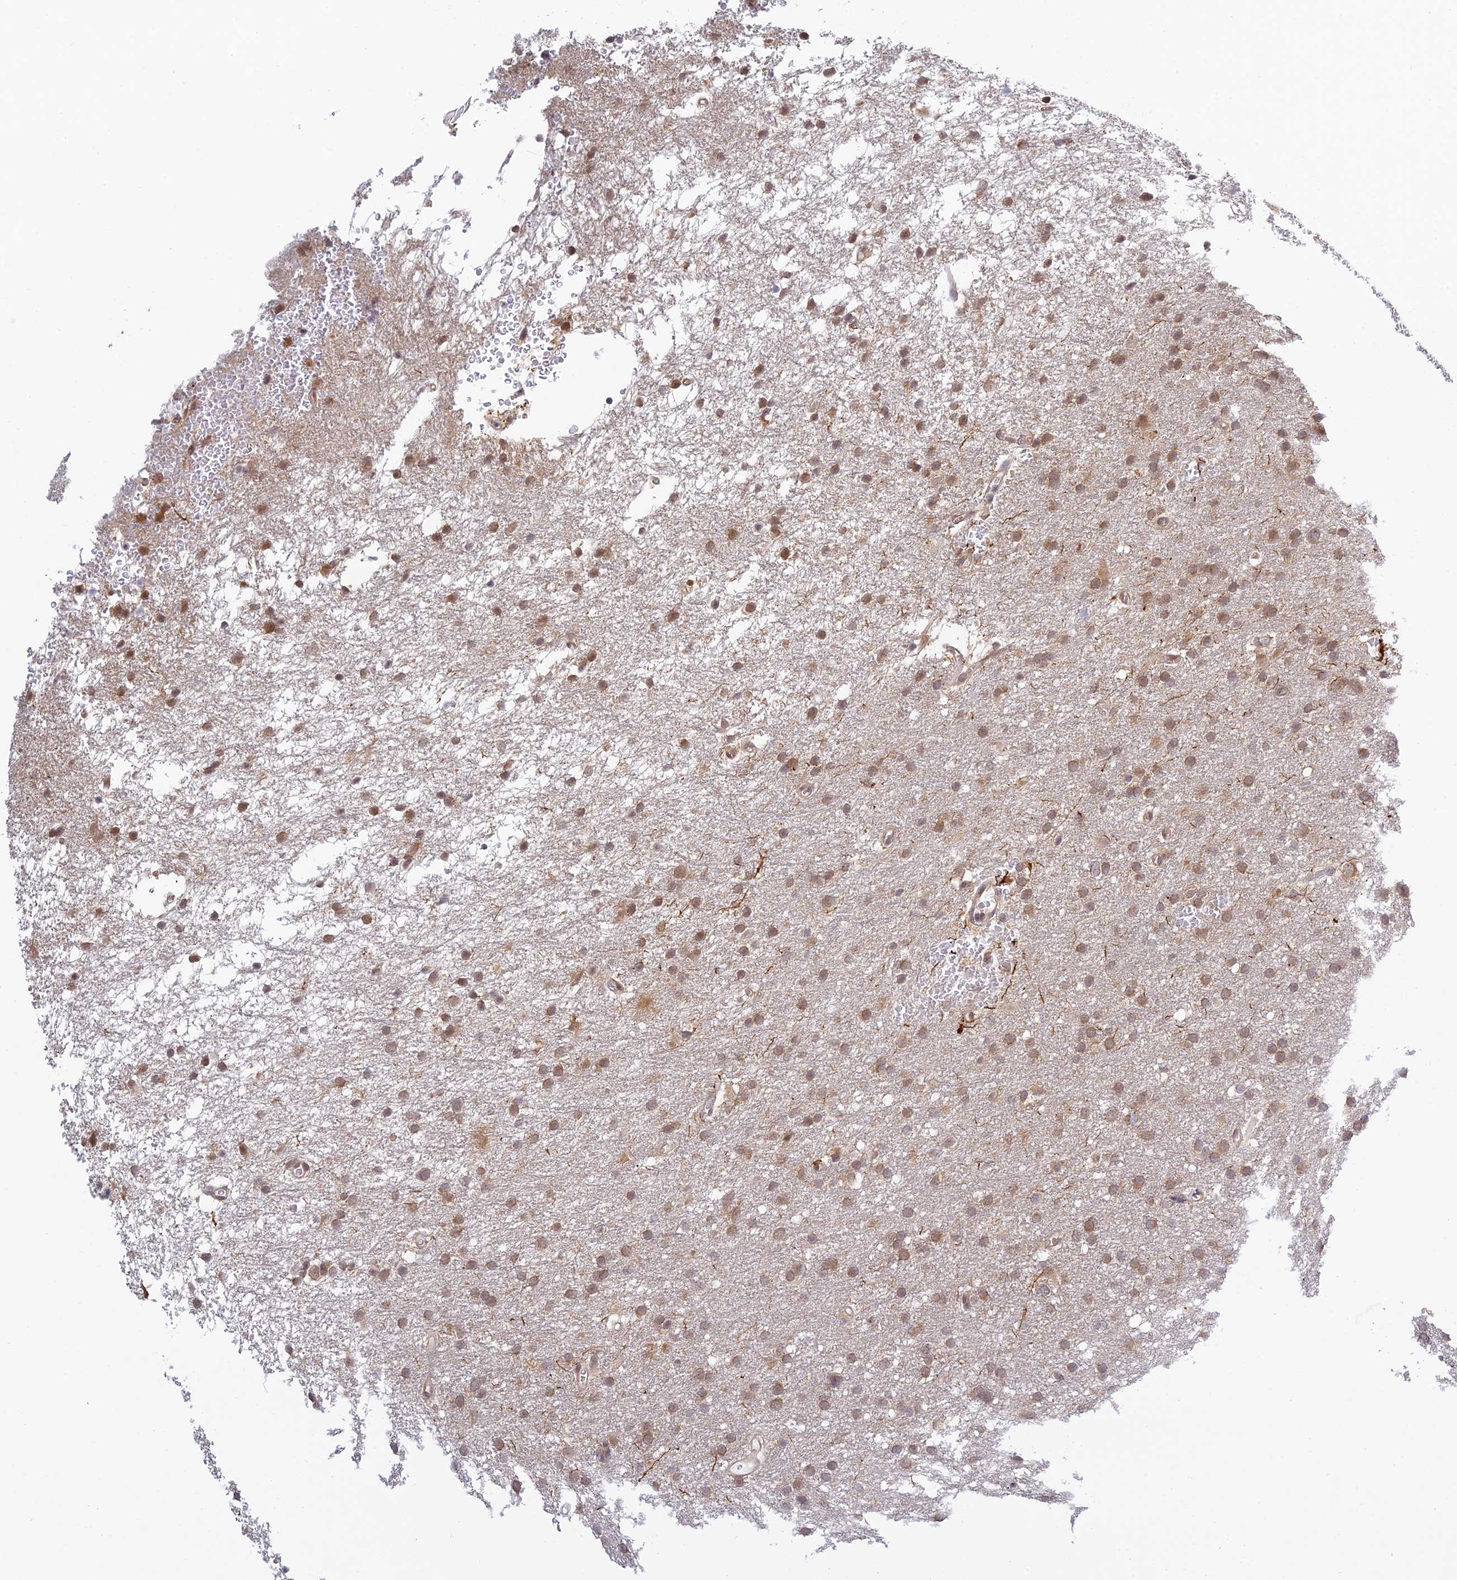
{"staining": {"intensity": "moderate", "quantity": ">75%", "location": "cytoplasmic/membranous"}, "tissue": "glioma", "cell_type": "Tumor cells", "image_type": "cancer", "snomed": [{"axis": "morphology", "description": "Glioma, malignant, High grade"}, {"axis": "topography", "description": "Cerebral cortex"}], "caption": "The immunohistochemical stain shows moderate cytoplasmic/membranous staining in tumor cells of glioma tissue.", "gene": "SKIC8", "patient": {"sex": "female", "age": 36}}